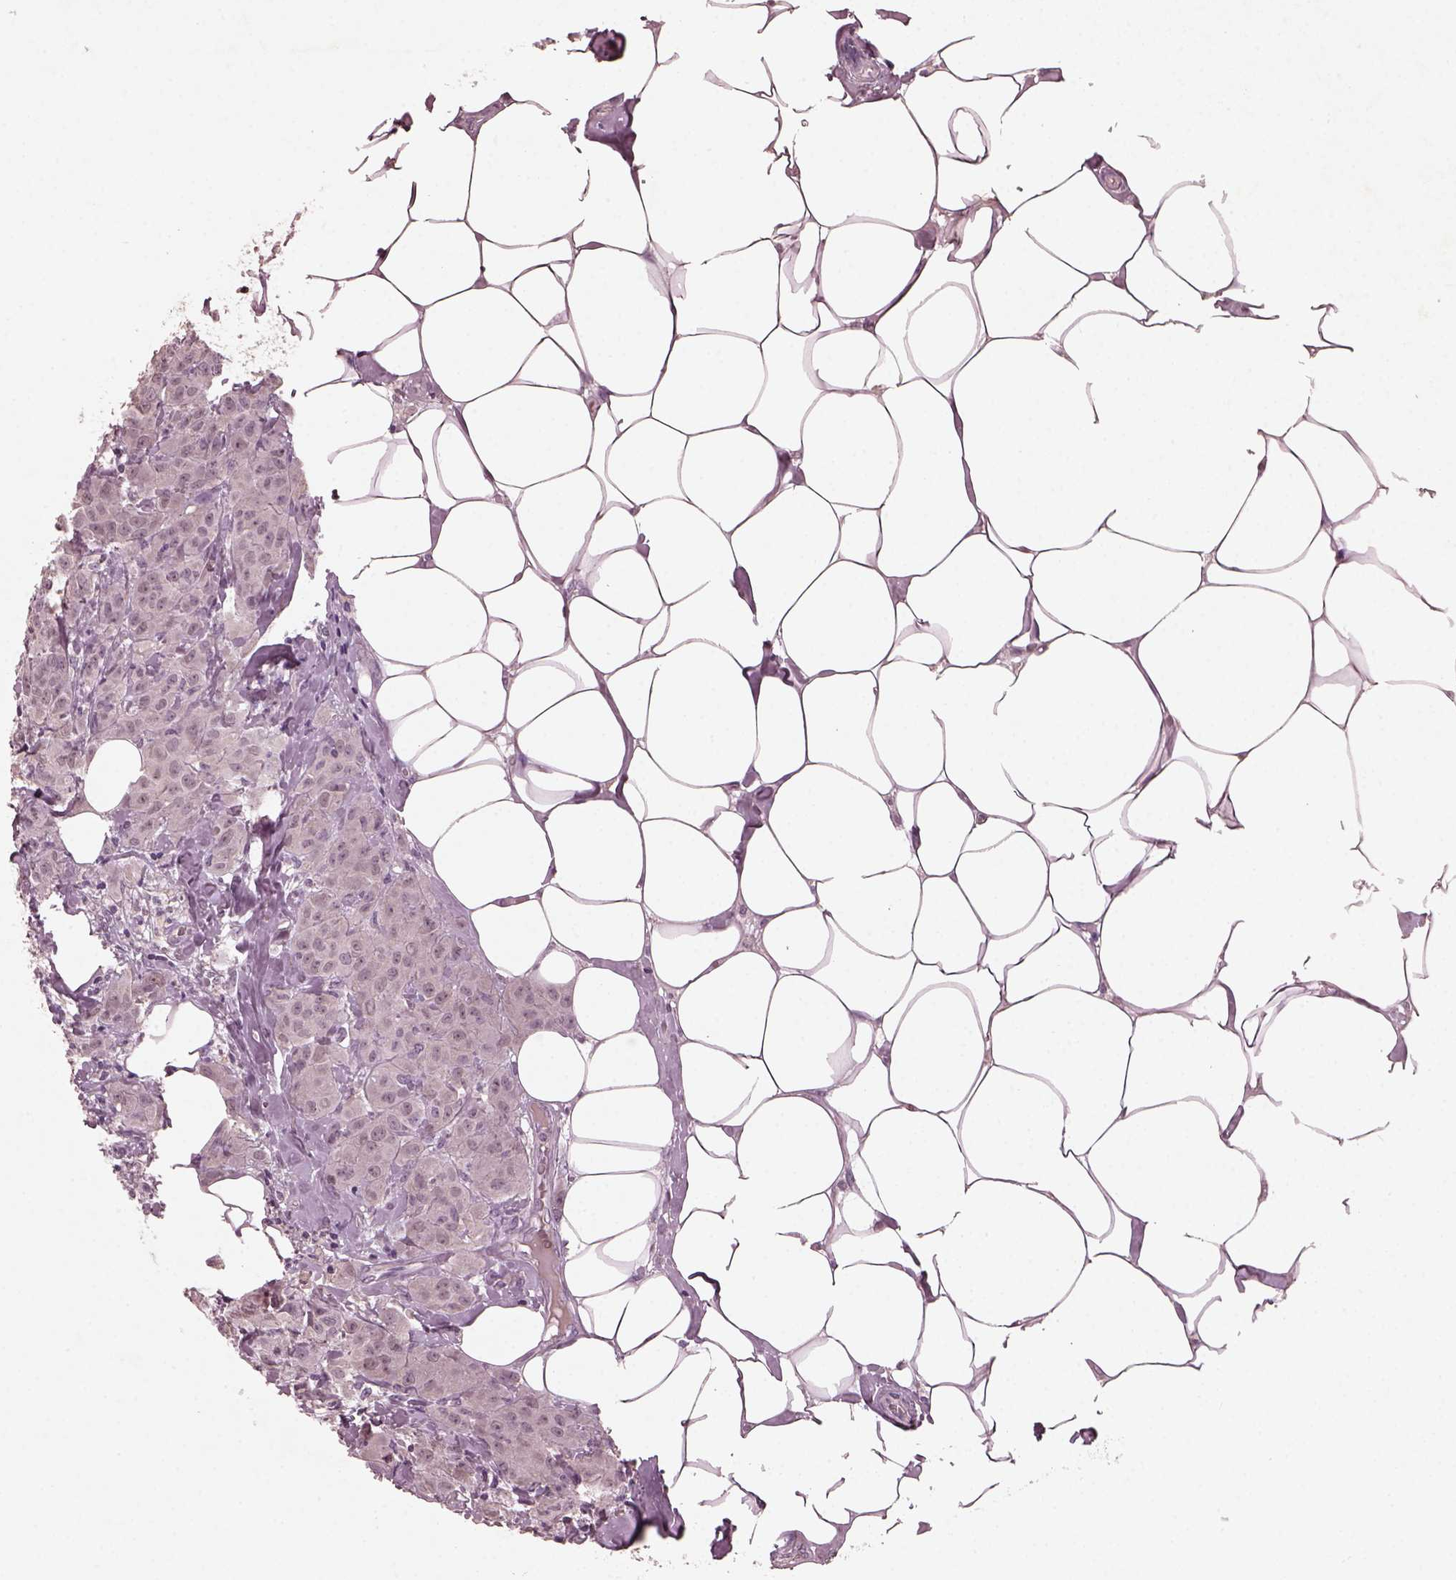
{"staining": {"intensity": "negative", "quantity": "none", "location": "none"}, "tissue": "breast cancer", "cell_type": "Tumor cells", "image_type": "cancer", "snomed": [{"axis": "morphology", "description": "Normal tissue, NOS"}, {"axis": "morphology", "description": "Duct carcinoma"}, {"axis": "topography", "description": "Breast"}], "caption": "Immunohistochemical staining of human breast infiltrating ductal carcinoma displays no significant staining in tumor cells. (DAB IHC visualized using brightfield microscopy, high magnification).", "gene": "FRRS1L", "patient": {"sex": "female", "age": 43}}